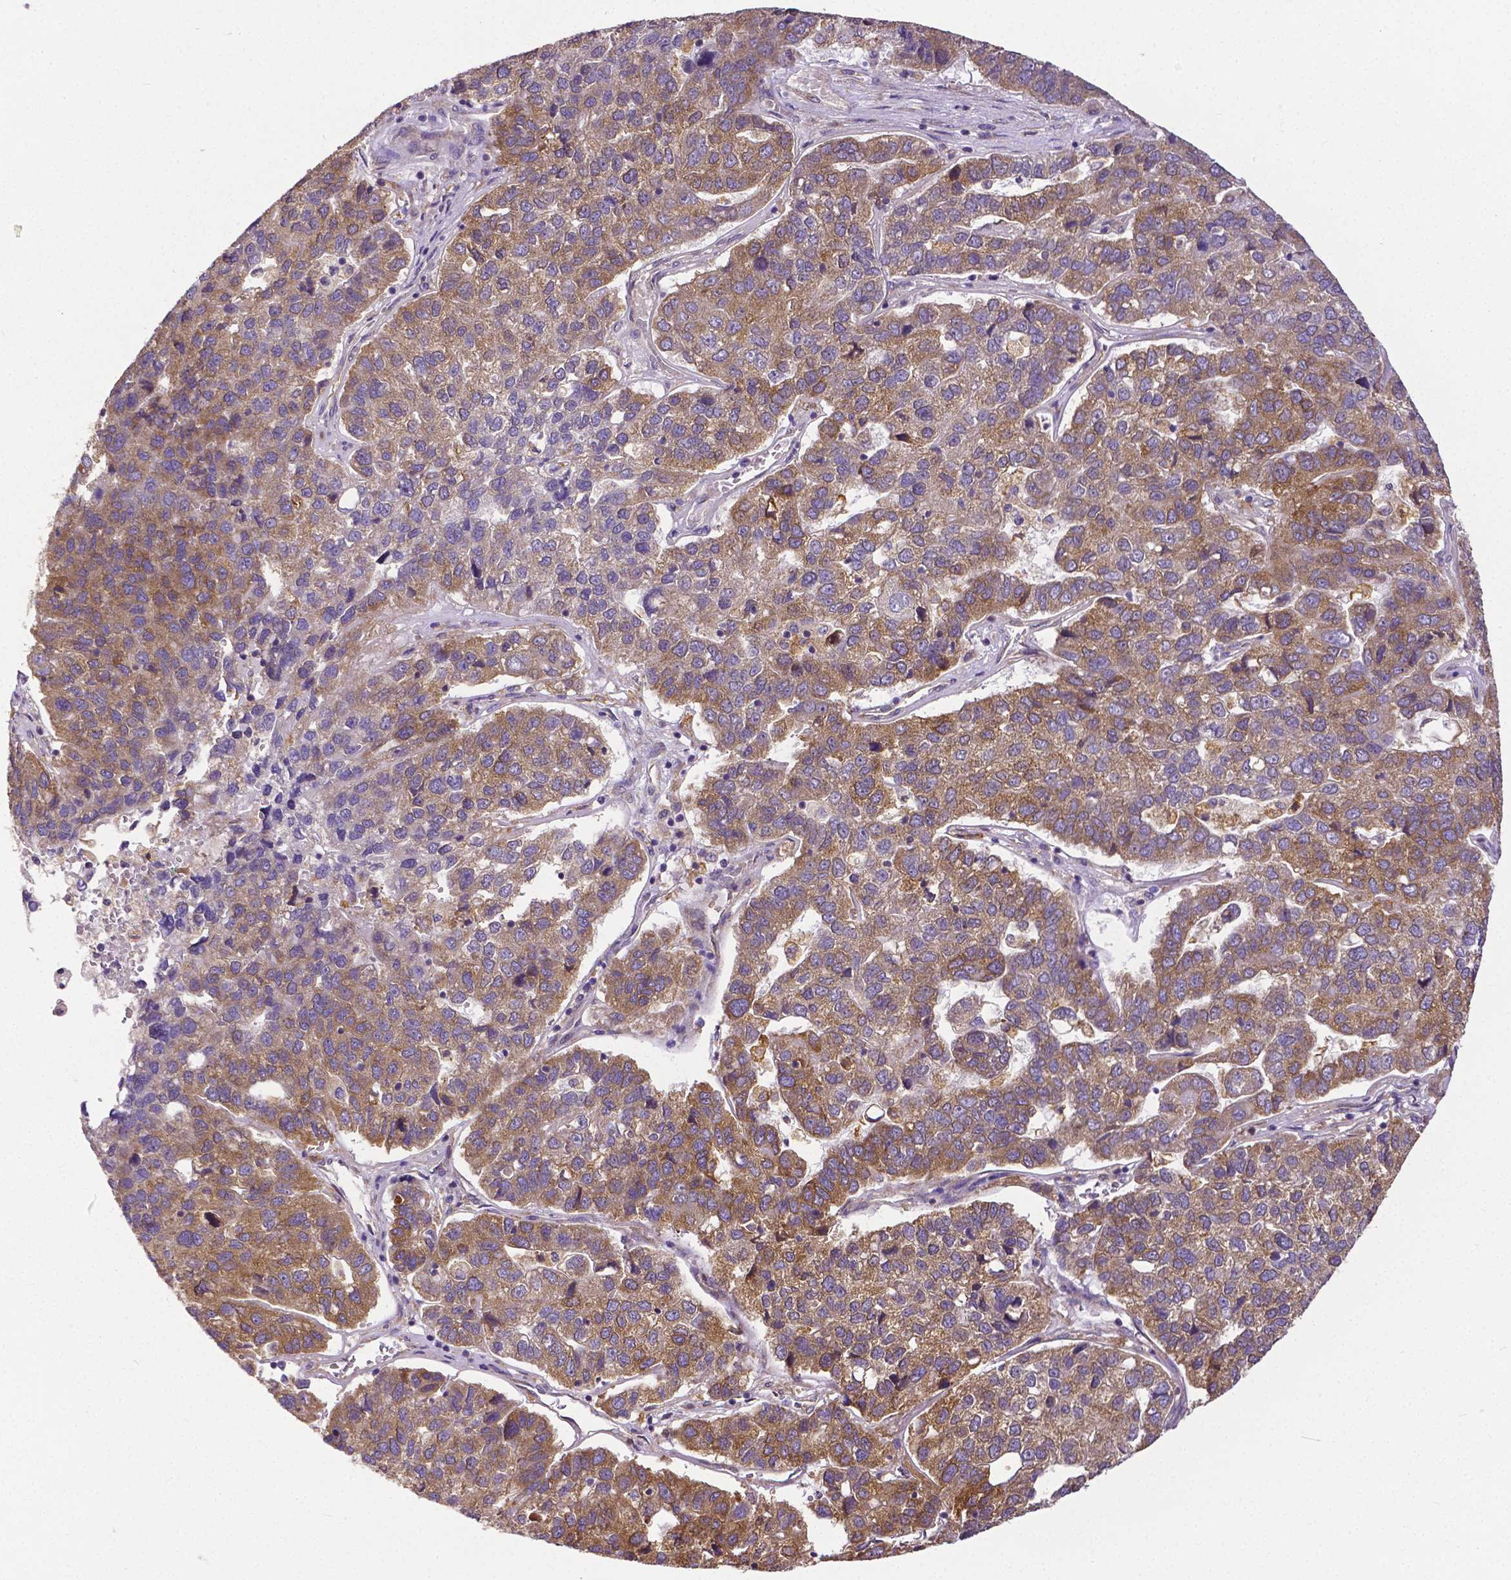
{"staining": {"intensity": "moderate", "quantity": "25%-75%", "location": "cytoplasmic/membranous"}, "tissue": "pancreatic cancer", "cell_type": "Tumor cells", "image_type": "cancer", "snomed": [{"axis": "morphology", "description": "Adenocarcinoma, NOS"}, {"axis": "topography", "description": "Pancreas"}], "caption": "High-power microscopy captured an IHC image of adenocarcinoma (pancreatic), revealing moderate cytoplasmic/membranous positivity in about 25%-75% of tumor cells. (Stains: DAB in brown, nuclei in blue, Microscopy: brightfield microscopy at high magnification).", "gene": "DICER1", "patient": {"sex": "female", "age": 61}}